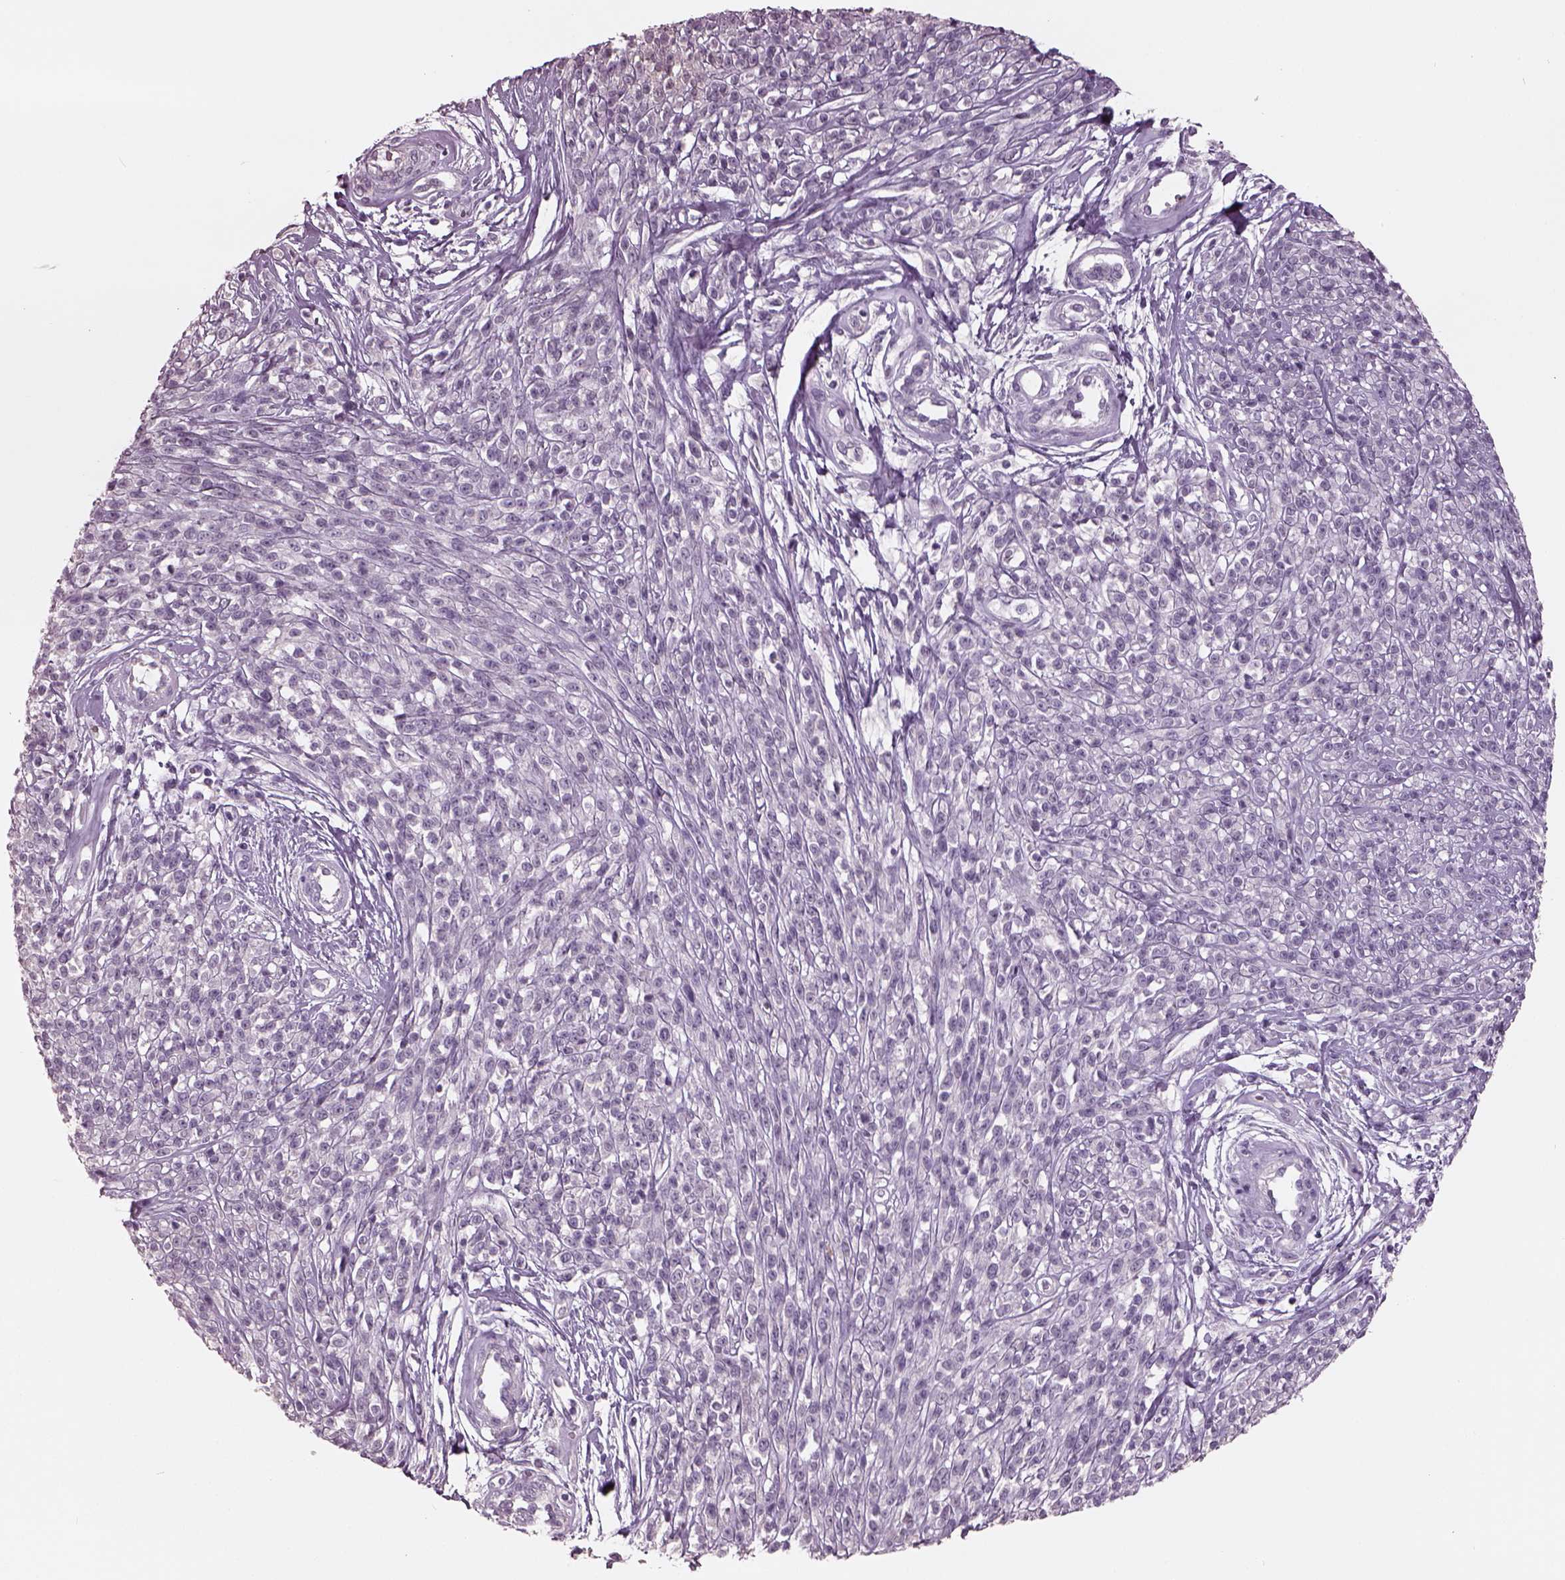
{"staining": {"intensity": "negative", "quantity": "none", "location": "none"}, "tissue": "melanoma", "cell_type": "Tumor cells", "image_type": "cancer", "snomed": [{"axis": "morphology", "description": "Malignant melanoma, NOS"}, {"axis": "topography", "description": "Skin"}, {"axis": "topography", "description": "Skin of trunk"}], "caption": "Immunohistochemistry of malignant melanoma demonstrates no staining in tumor cells.", "gene": "OPTC", "patient": {"sex": "male", "age": 74}}